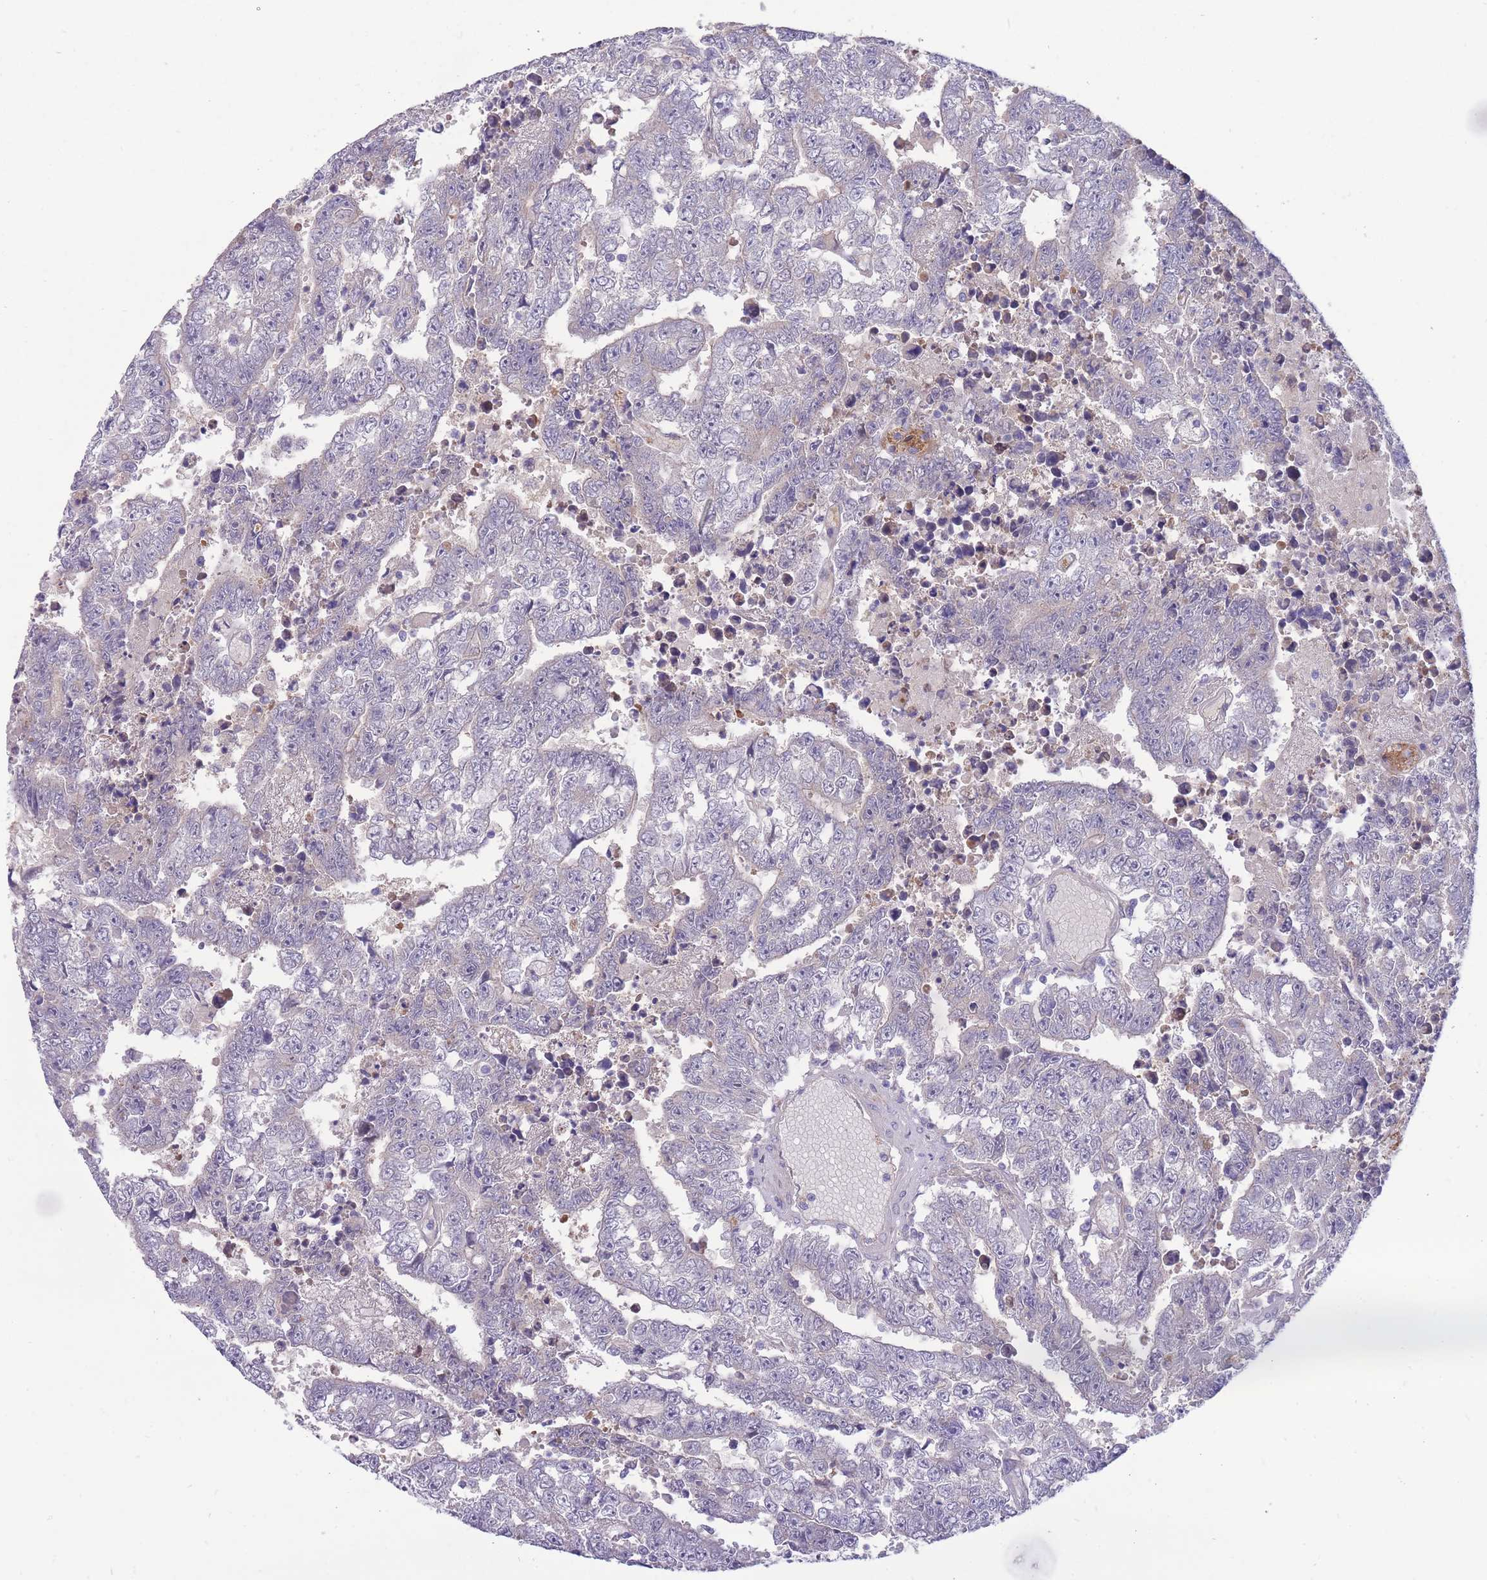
{"staining": {"intensity": "negative", "quantity": "none", "location": "none"}, "tissue": "testis cancer", "cell_type": "Tumor cells", "image_type": "cancer", "snomed": [{"axis": "morphology", "description": "Carcinoma, Embryonal, NOS"}, {"axis": "topography", "description": "Testis"}], "caption": "Immunohistochemistry image of human testis cancer stained for a protein (brown), which shows no expression in tumor cells. The staining was performed using DAB (3,3'-diaminobenzidine) to visualize the protein expression in brown, while the nuclei were stained in blue with hematoxylin (Magnification: 20x).", "gene": "RGS11", "patient": {"sex": "male", "age": 25}}